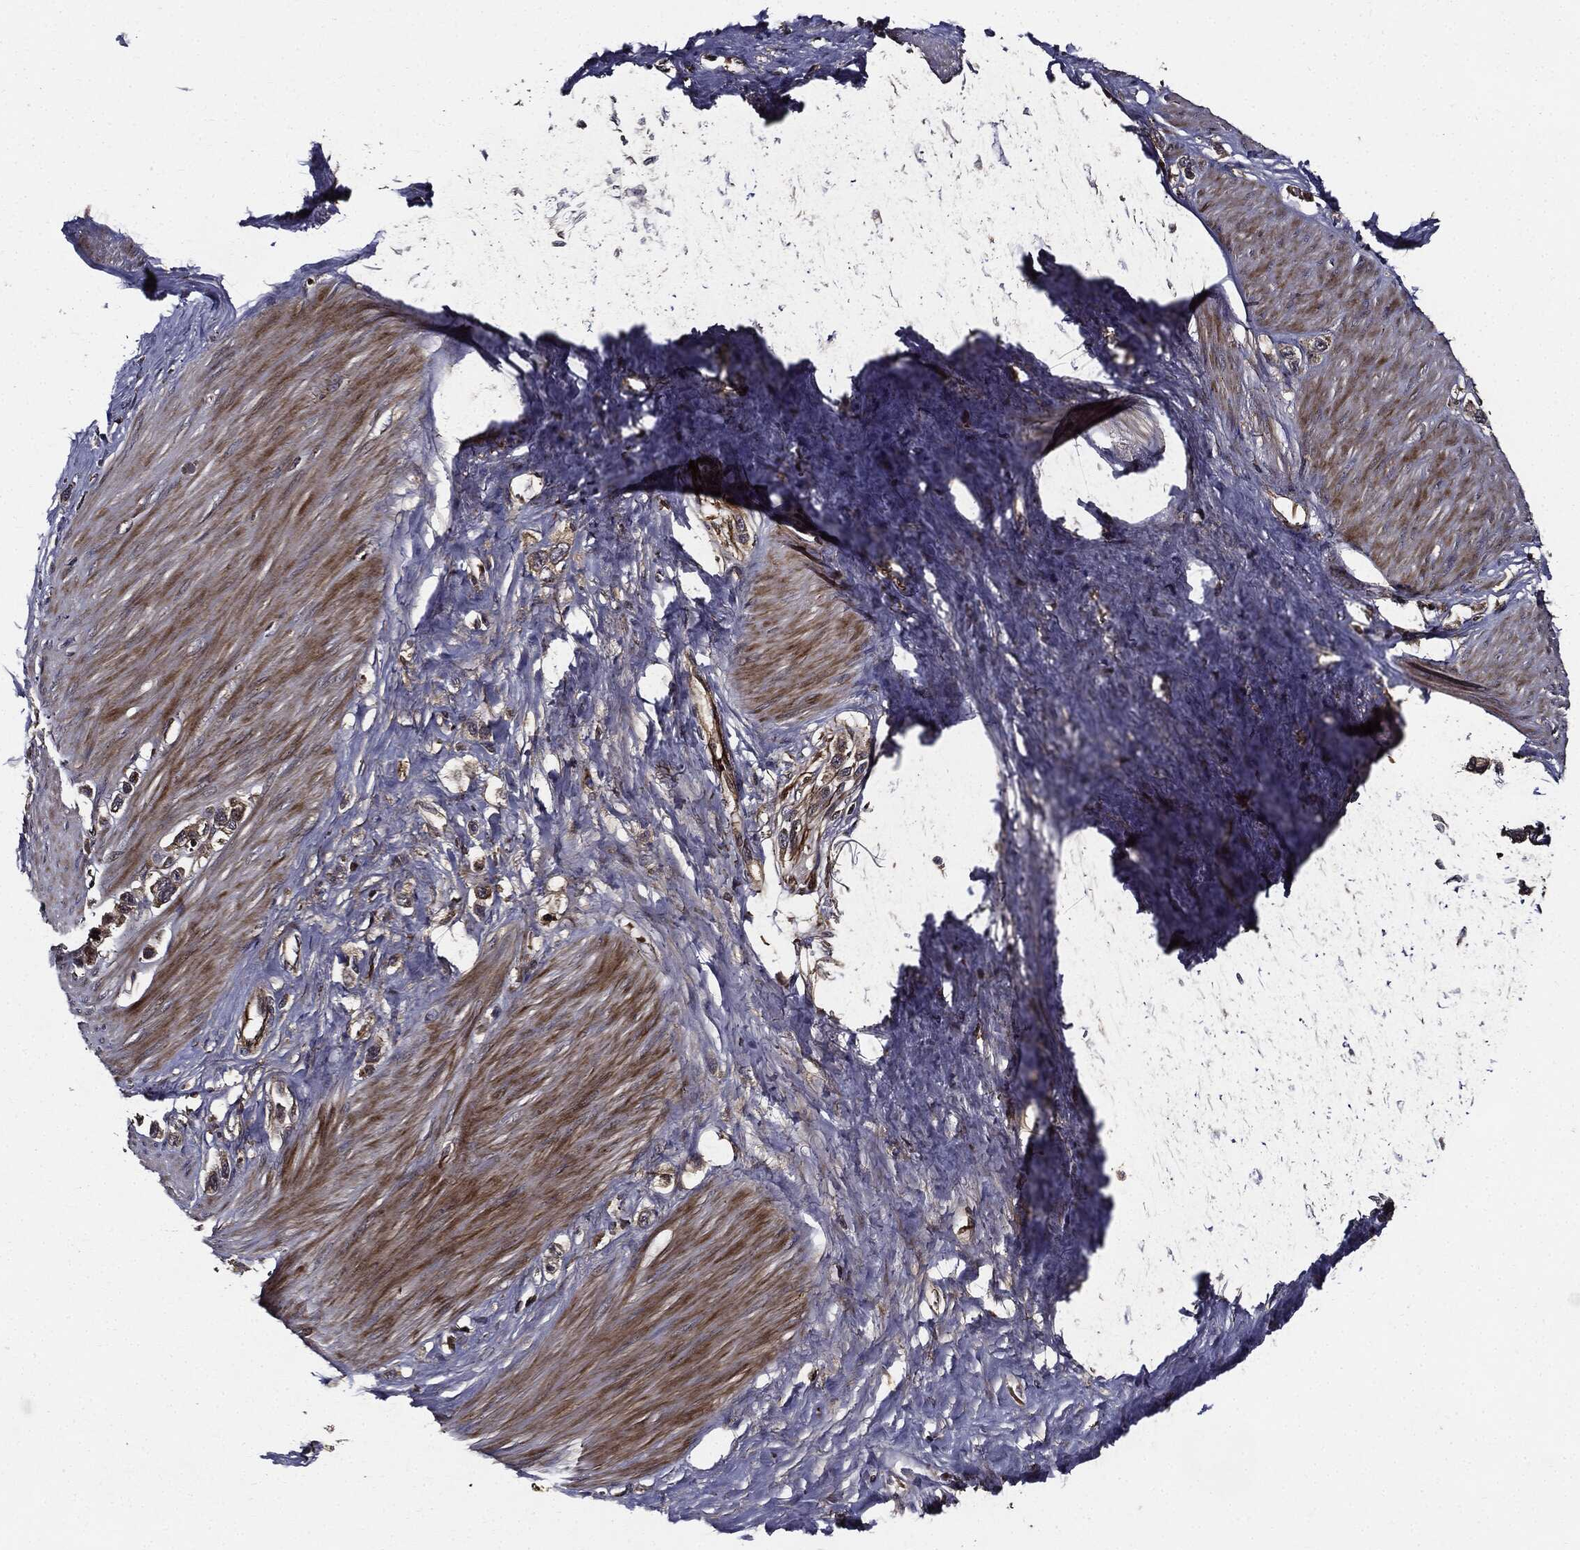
{"staining": {"intensity": "weak", "quantity": "25%-75%", "location": "cytoplasmic/membranous"}, "tissue": "stomach cancer", "cell_type": "Tumor cells", "image_type": "cancer", "snomed": [{"axis": "morphology", "description": "Normal tissue, NOS"}, {"axis": "morphology", "description": "Adenocarcinoma, NOS"}, {"axis": "morphology", "description": "Adenocarcinoma, High grade"}, {"axis": "topography", "description": "Stomach, upper"}, {"axis": "topography", "description": "Stomach"}], "caption": "This photomicrograph demonstrates adenocarcinoma (high-grade) (stomach) stained with IHC to label a protein in brown. The cytoplasmic/membranous of tumor cells show weak positivity for the protein. Nuclei are counter-stained blue.", "gene": "HTT", "patient": {"sex": "female", "age": 65}}